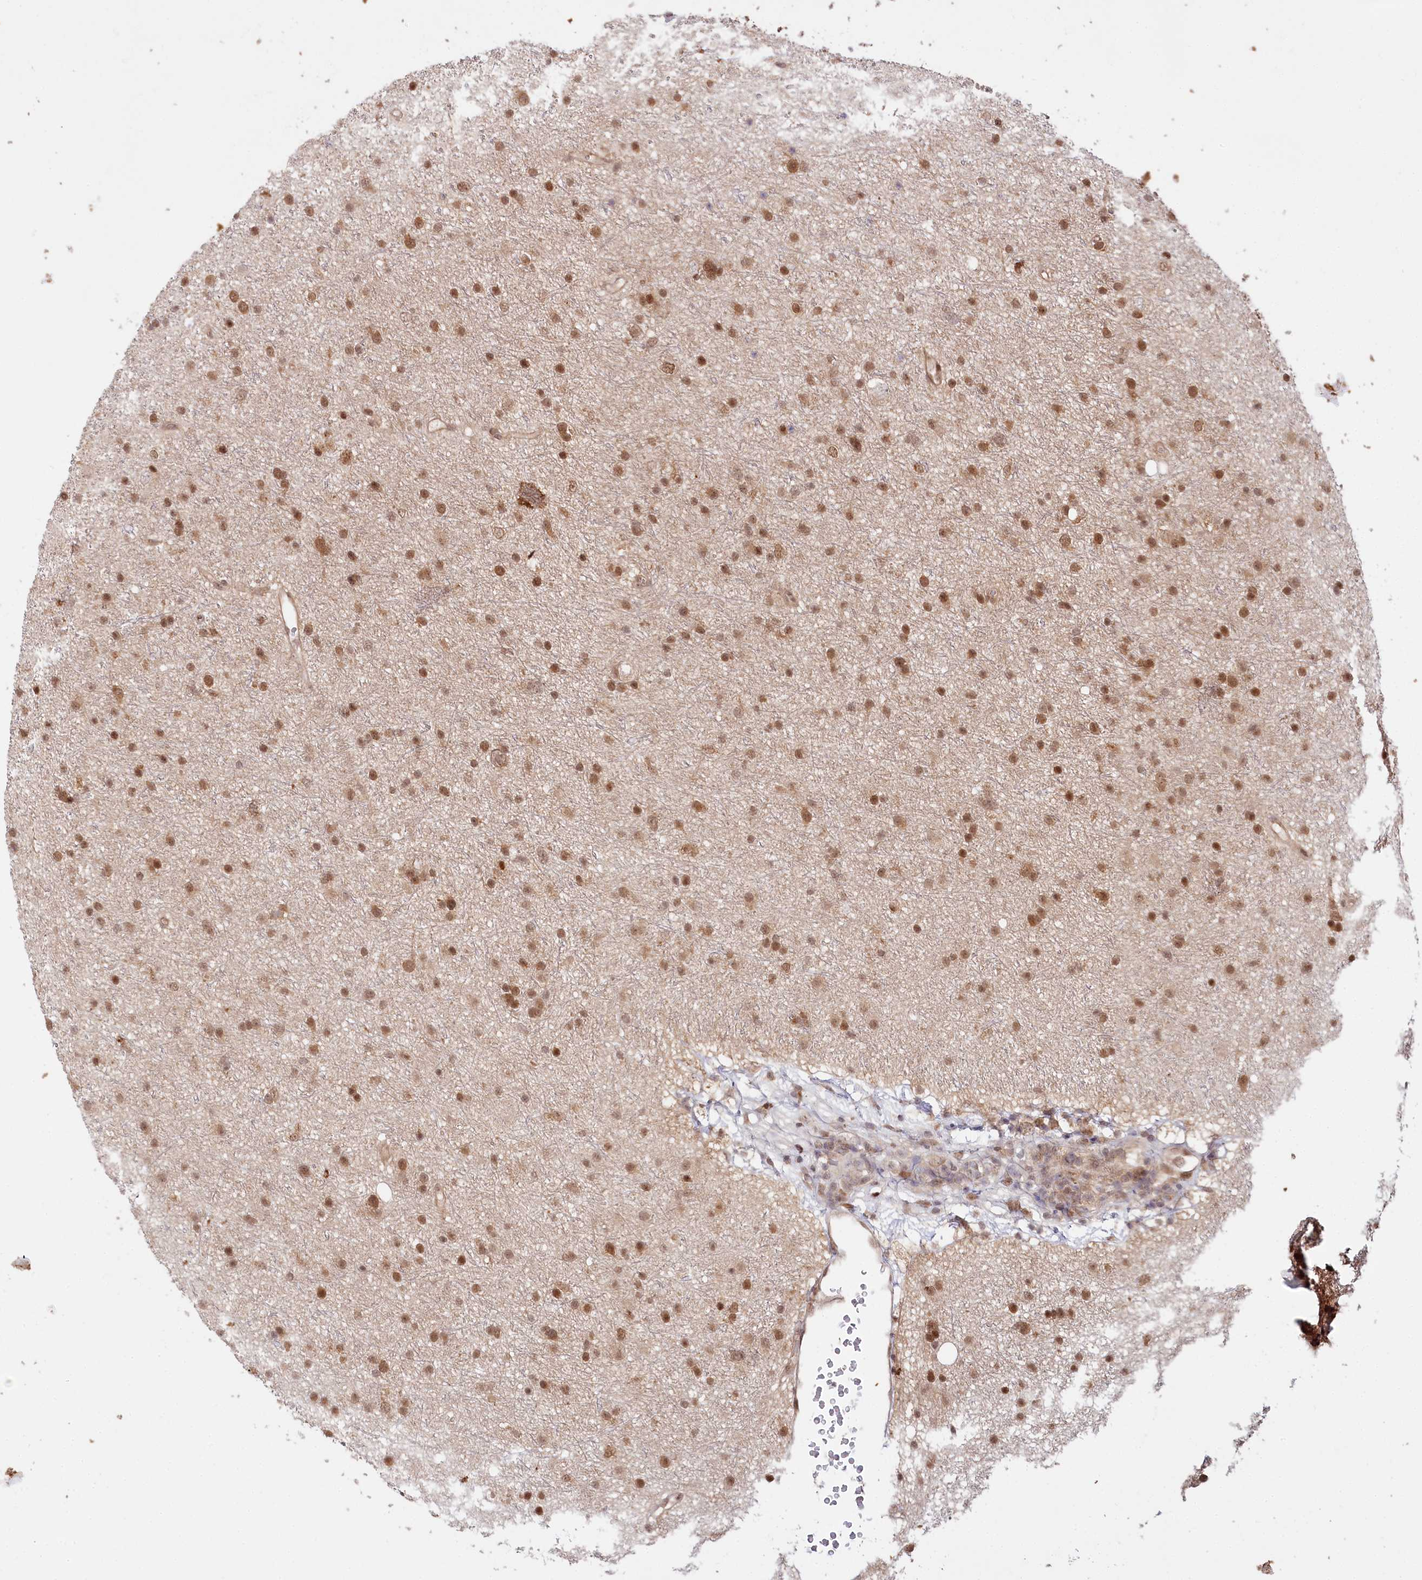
{"staining": {"intensity": "moderate", "quantity": ">75%", "location": "nuclear"}, "tissue": "glioma", "cell_type": "Tumor cells", "image_type": "cancer", "snomed": [{"axis": "morphology", "description": "Glioma, malignant, Low grade"}, {"axis": "topography", "description": "Cerebral cortex"}], "caption": "This is a micrograph of immunohistochemistry staining of glioma, which shows moderate staining in the nuclear of tumor cells.", "gene": "CCDC65", "patient": {"sex": "female", "age": 39}}